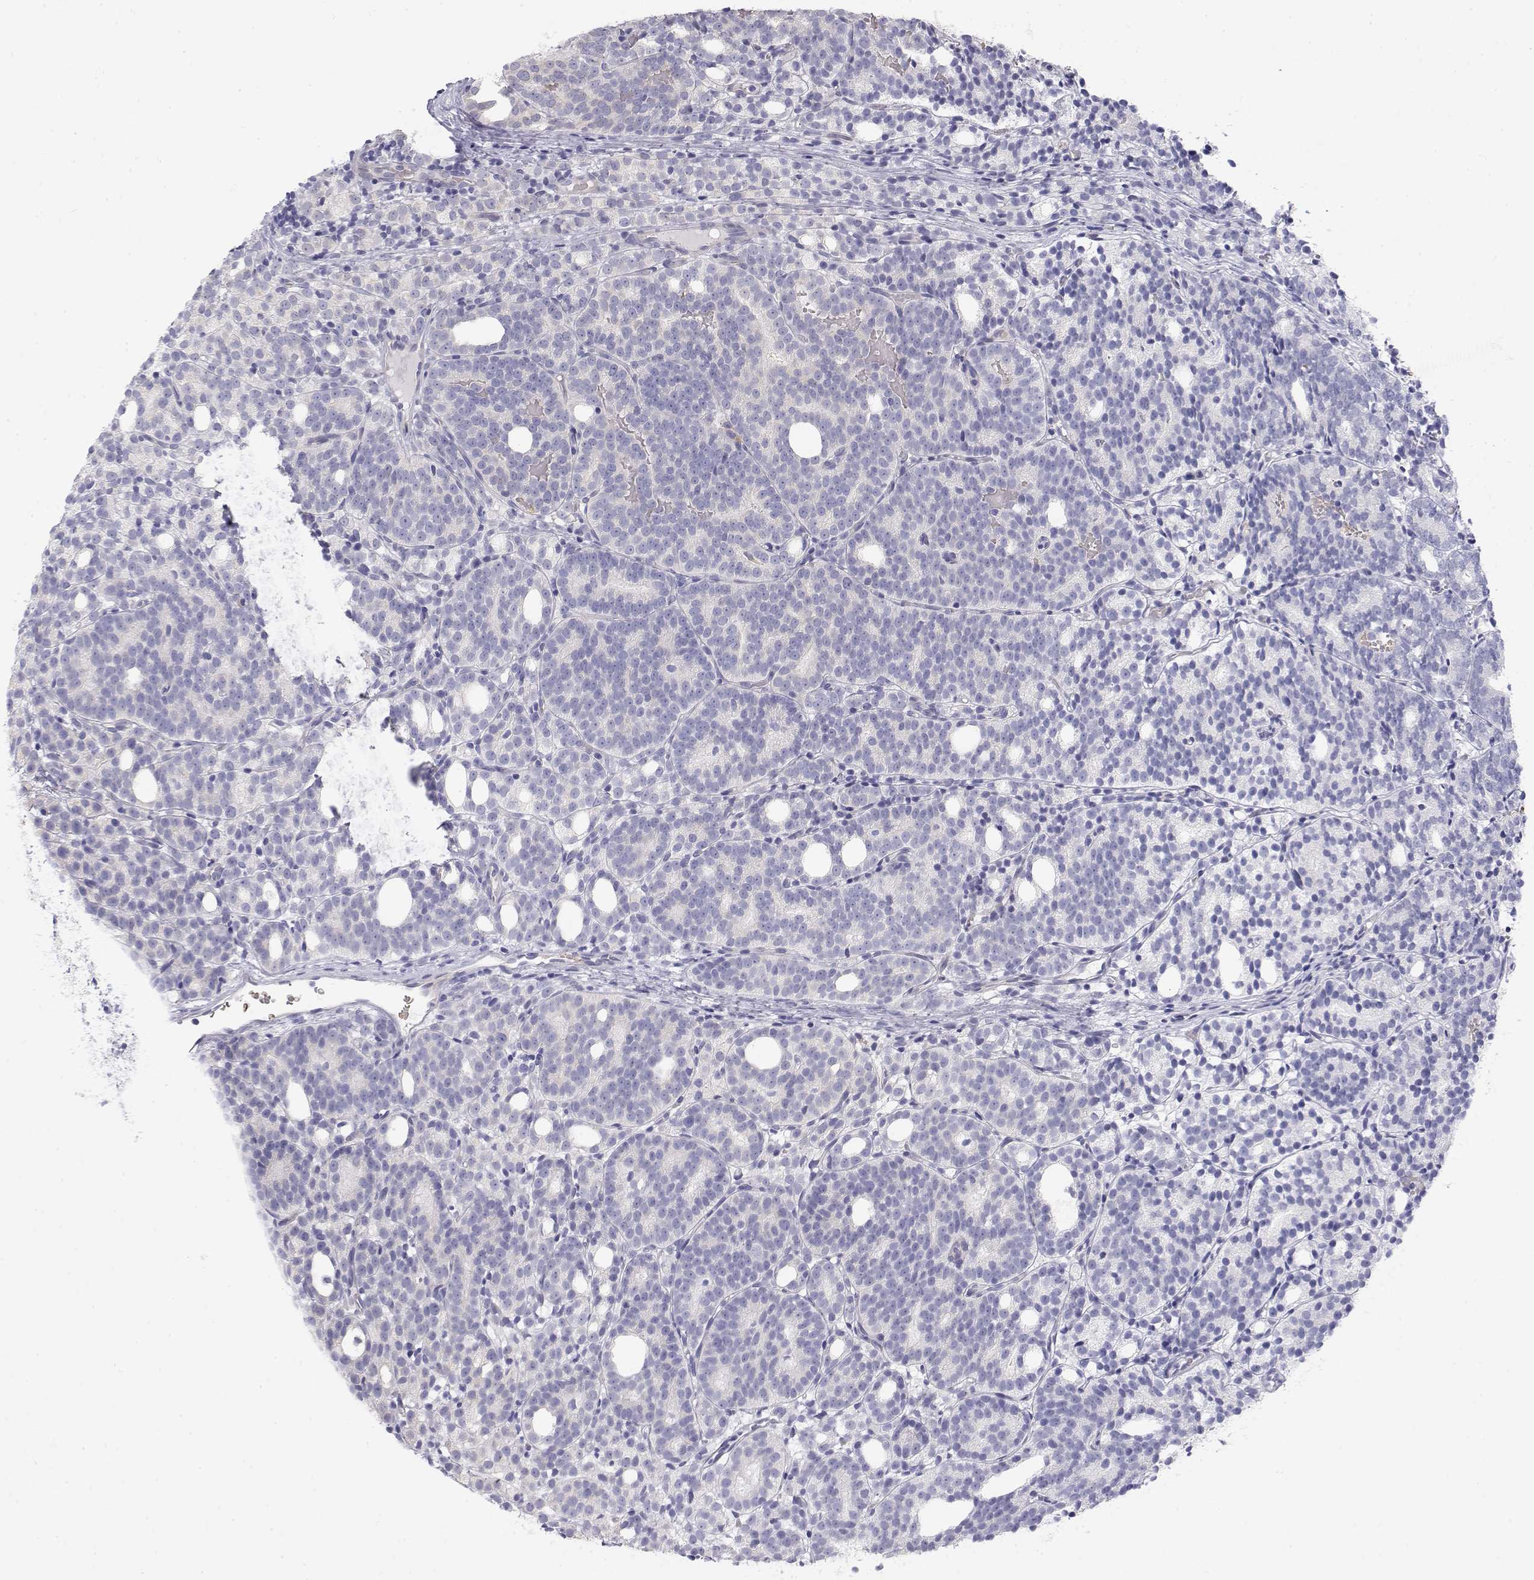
{"staining": {"intensity": "negative", "quantity": "none", "location": "none"}, "tissue": "prostate cancer", "cell_type": "Tumor cells", "image_type": "cancer", "snomed": [{"axis": "morphology", "description": "Adenocarcinoma, High grade"}, {"axis": "topography", "description": "Prostate"}], "caption": "This photomicrograph is of prostate high-grade adenocarcinoma stained with IHC to label a protein in brown with the nuclei are counter-stained blue. There is no expression in tumor cells.", "gene": "MISP", "patient": {"sex": "male", "age": 53}}